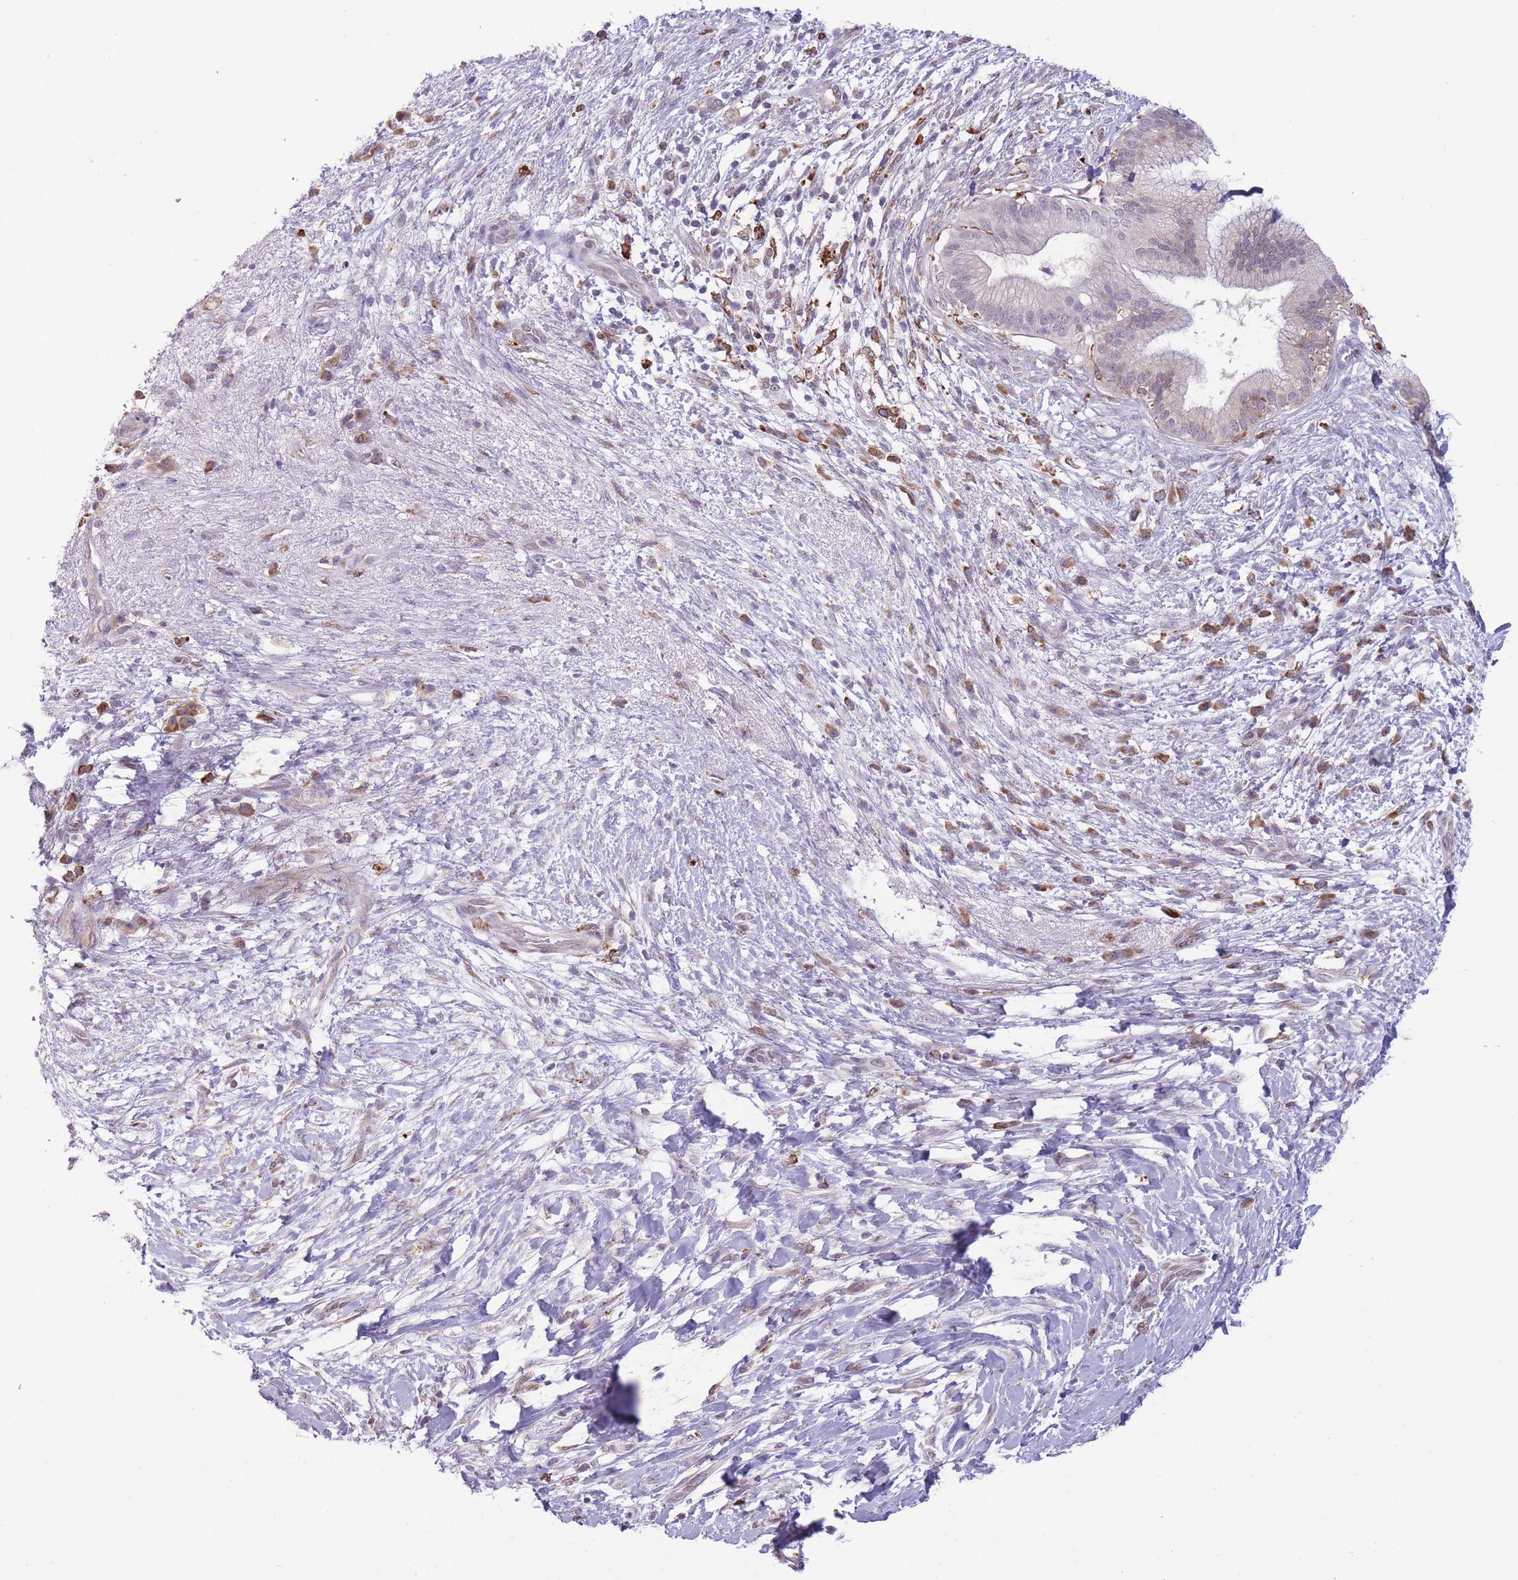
{"staining": {"intensity": "negative", "quantity": "none", "location": "none"}, "tissue": "pancreatic cancer", "cell_type": "Tumor cells", "image_type": "cancer", "snomed": [{"axis": "morphology", "description": "Adenocarcinoma, NOS"}, {"axis": "topography", "description": "Pancreas"}], "caption": "Adenocarcinoma (pancreatic) stained for a protein using IHC displays no expression tumor cells.", "gene": "TMEM121", "patient": {"sex": "female", "age": 72}}